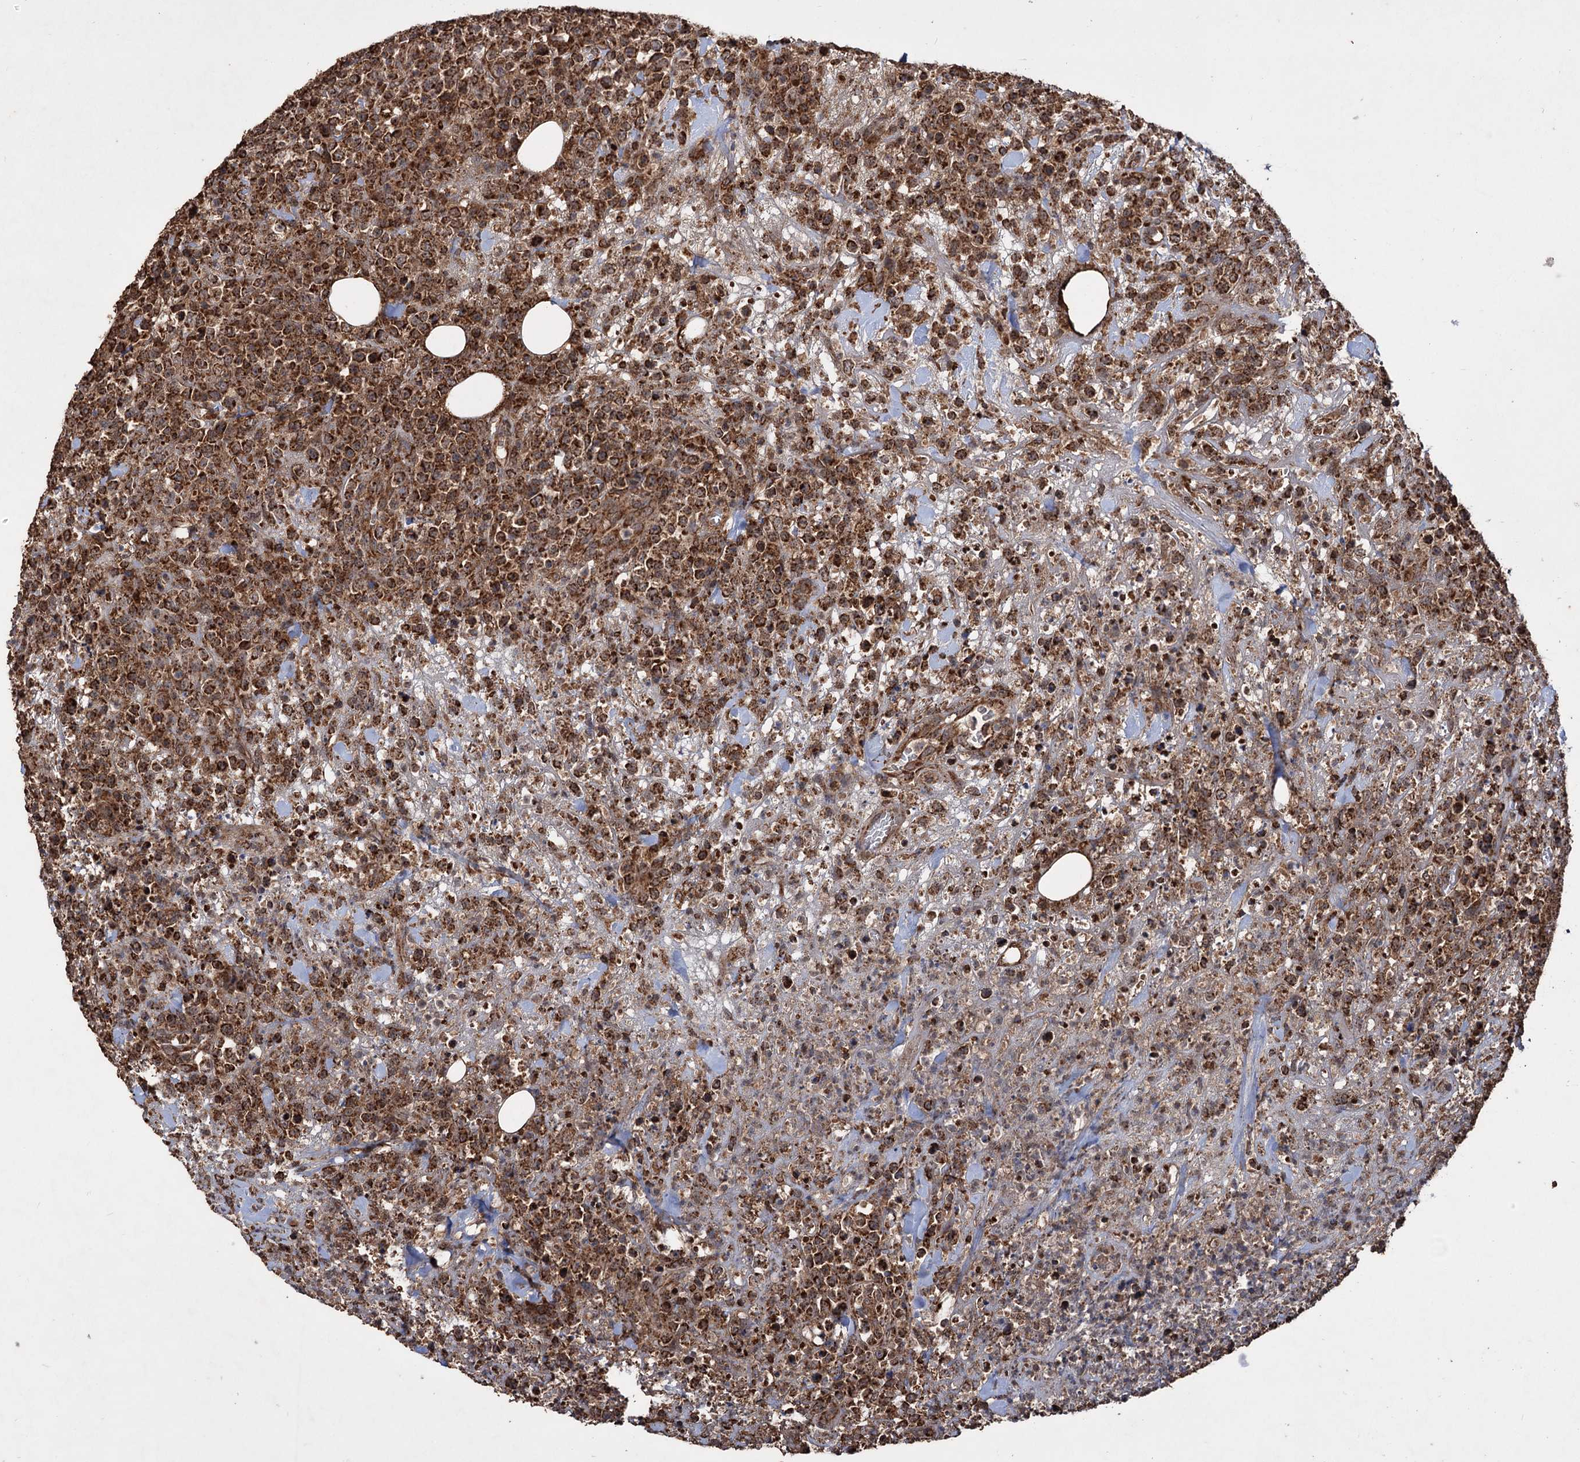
{"staining": {"intensity": "strong", "quantity": ">75%", "location": "cytoplasmic/membranous"}, "tissue": "lymphoma", "cell_type": "Tumor cells", "image_type": "cancer", "snomed": [{"axis": "morphology", "description": "Malignant lymphoma, non-Hodgkin's type, High grade"}, {"axis": "topography", "description": "Colon"}], "caption": "IHC (DAB (3,3'-diaminobenzidine)) staining of human malignant lymphoma, non-Hodgkin's type (high-grade) reveals strong cytoplasmic/membranous protein positivity in about >75% of tumor cells.", "gene": "IPO4", "patient": {"sex": "female", "age": 53}}